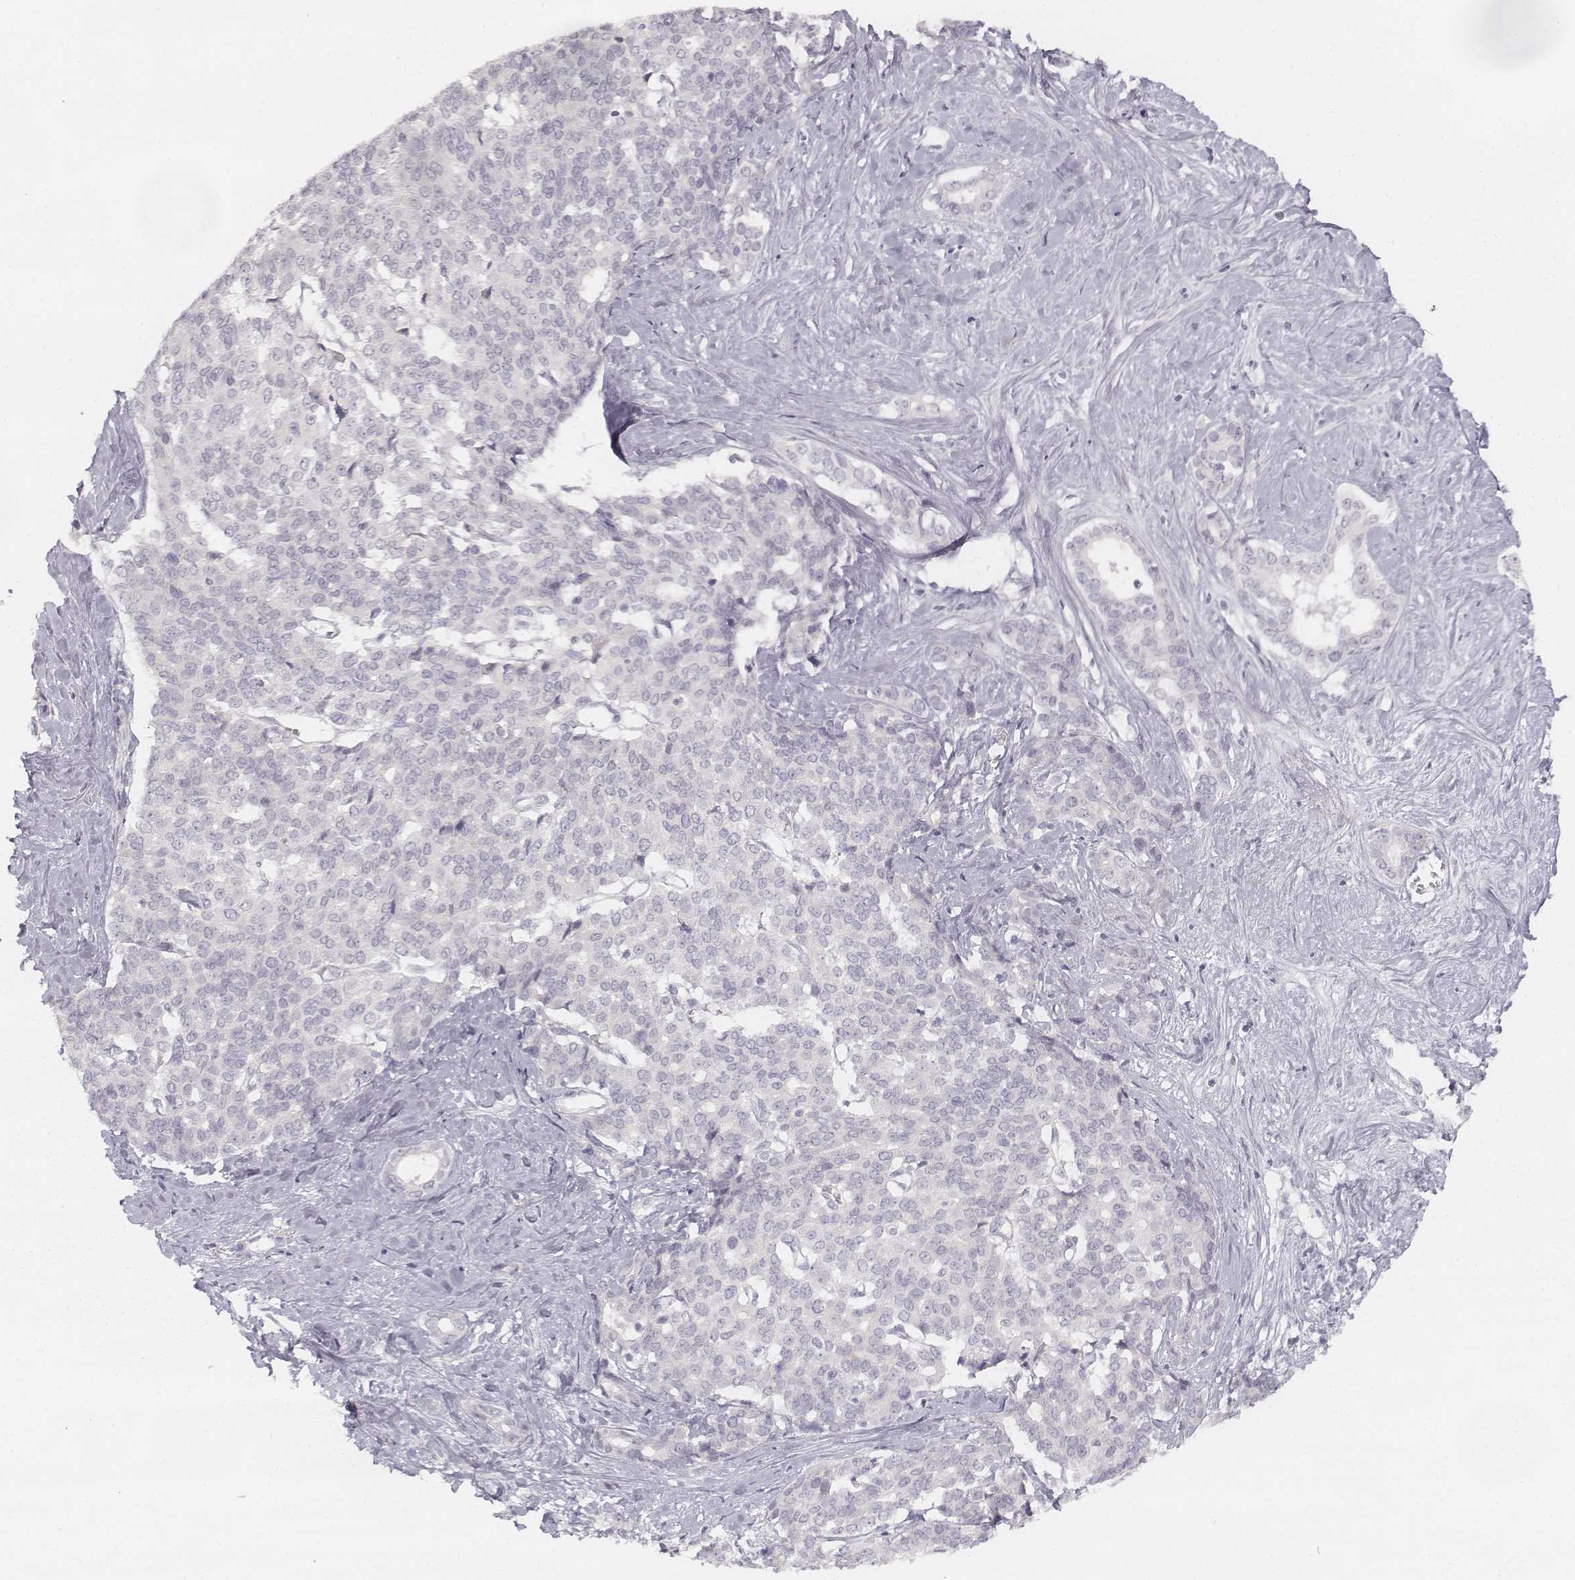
{"staining": {"intensity": "negative", "quantity": "none", "location": "none"}, "tissue": "liver cancer", "cell_type": "Tumor cells", "image_type": "cancer", "snomed": [{"axis": "morphology", "description": "Cholangiocarcinoma"}, {"axis": "topography", "description": "Liver"}], "caption": "An immunohistochemistry photomicrograph of liver cancer is shown. There is no staining in tumor cells of liver cancer. (Immunohistochemistry (ihc), brightfield microscopy, high magnification).", "gene": "DSG4", "patient": {"sex": "female", "age": 47}}